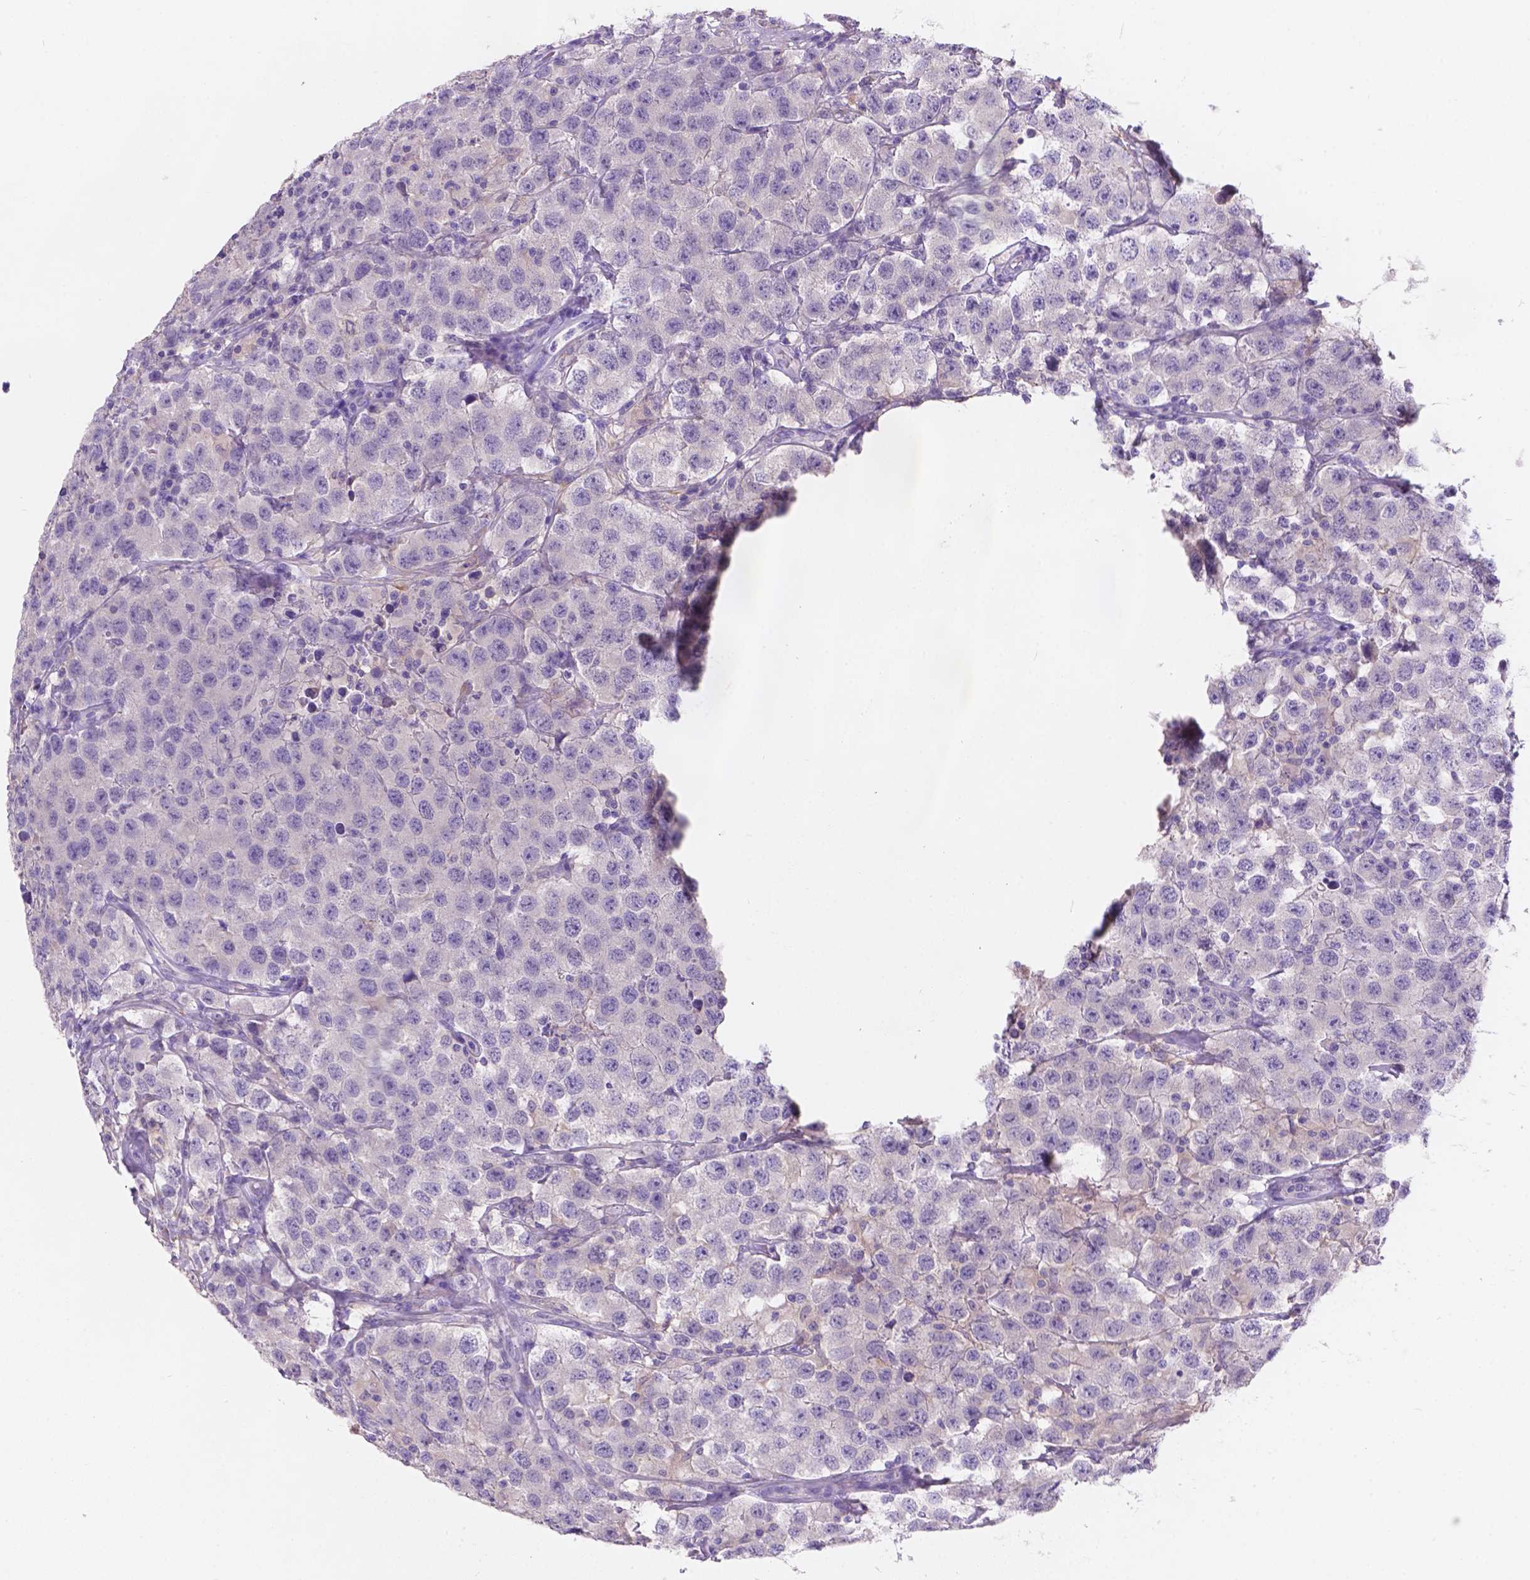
{"staining": {"intensity": "negative", "quantity": "none", "location": "none"}, "tissue": "testis cancer", "cell_type": "Tumor cells", "image_type": "cancer", "snomed": [{"axis": "morphology", "description": "Seminoma, NOS"}, {"axis": "topography", "description": "Testis"}], "caption": "Tumor cells show no significant protein positivity in testis cancer (seminoma).", "gene": "PEX11G", "patient": {"sex": "male", "age": 52}}